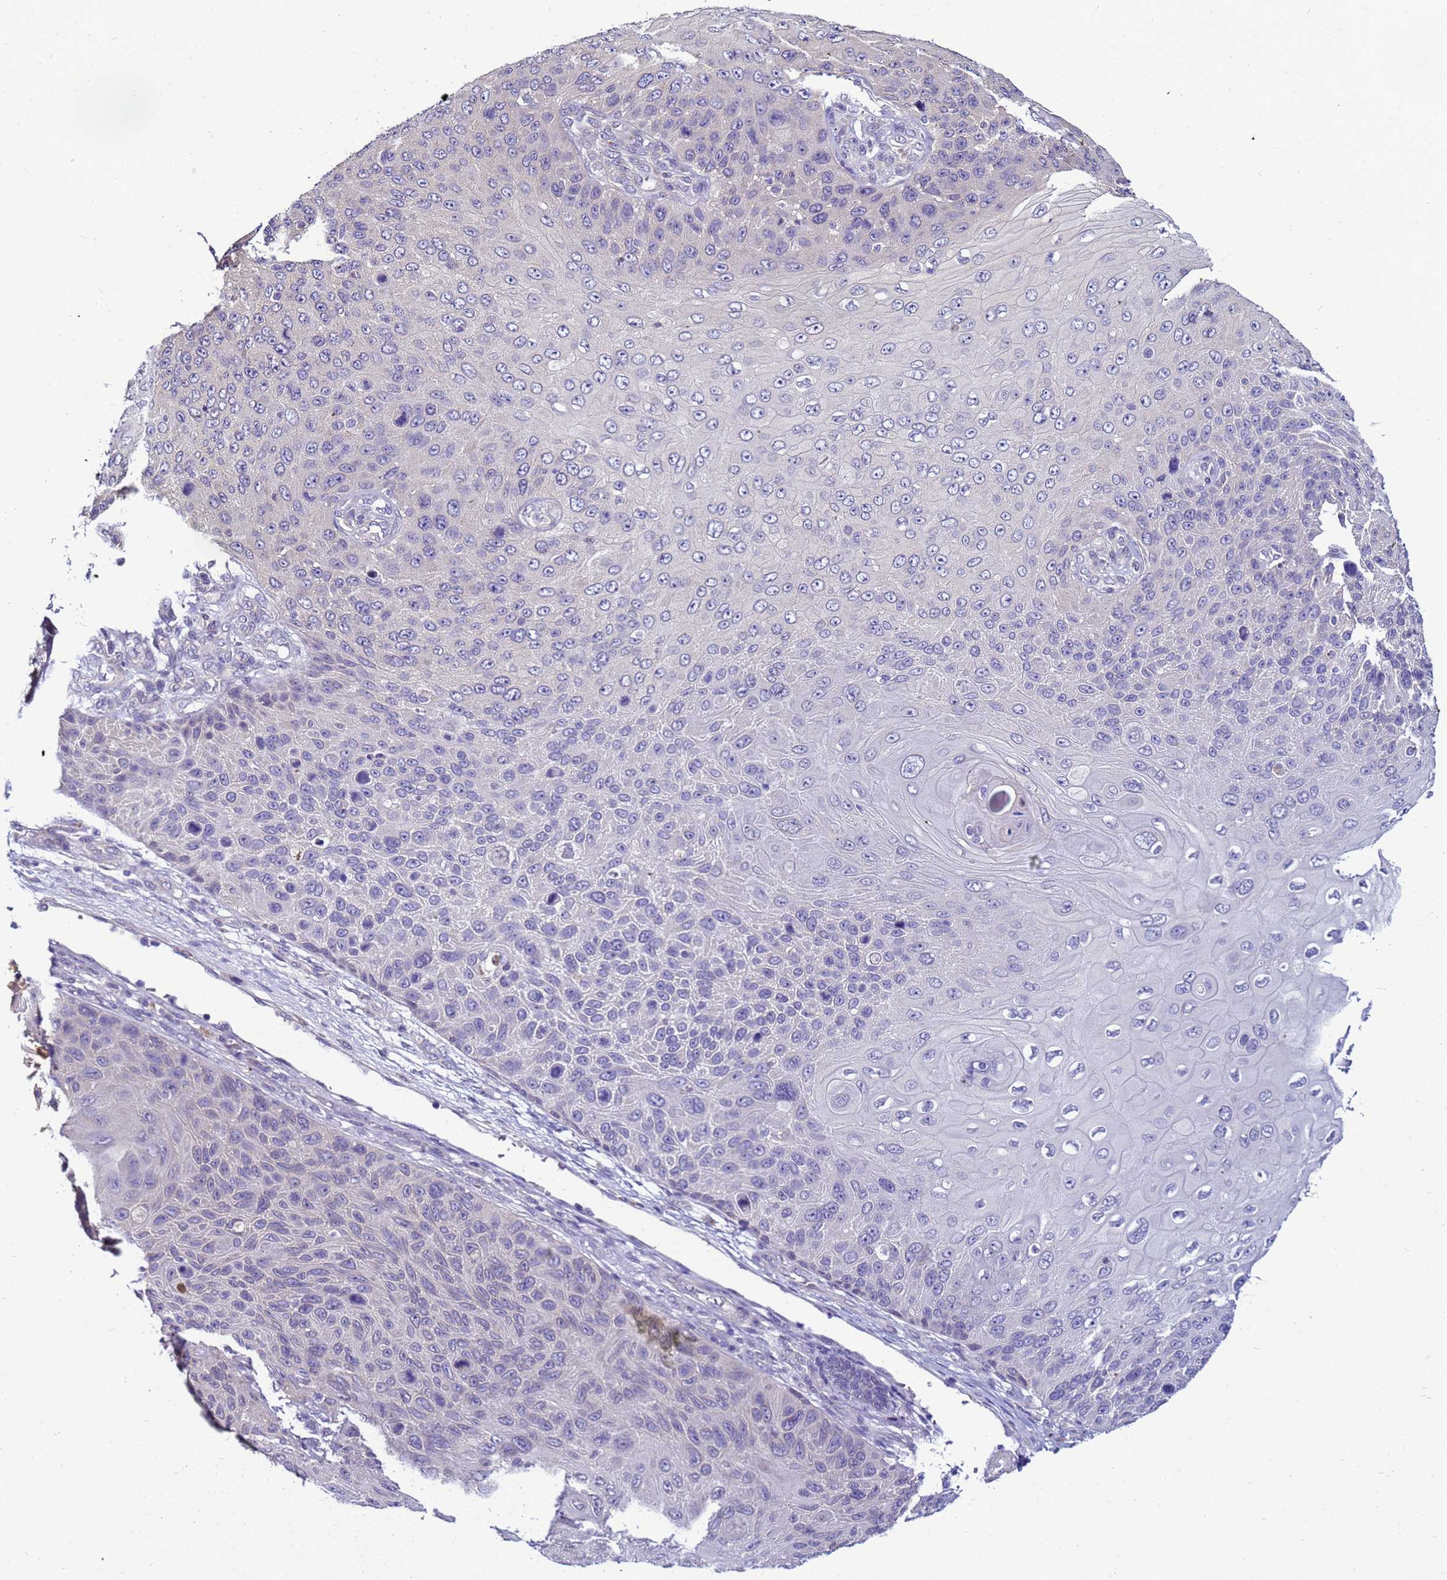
{"staining": {"intensity": "negative", "quantity": "none", "location": "none"}, "tissue": "skin cancer", "cell_type": "Tumor cells", "image_type": "cancer", "snomed": [{"axis": "morphology", "description": "Squamous cell carcinoma, NOS"}, {"axis": "topography", "description": "Skin"}], "caption": "DAB immunohistochemical staining of skin cancer reveals no significant staining in tumor cells.", "gene": "FAM166B", "patient": {"sex": "female", "age": 88}}